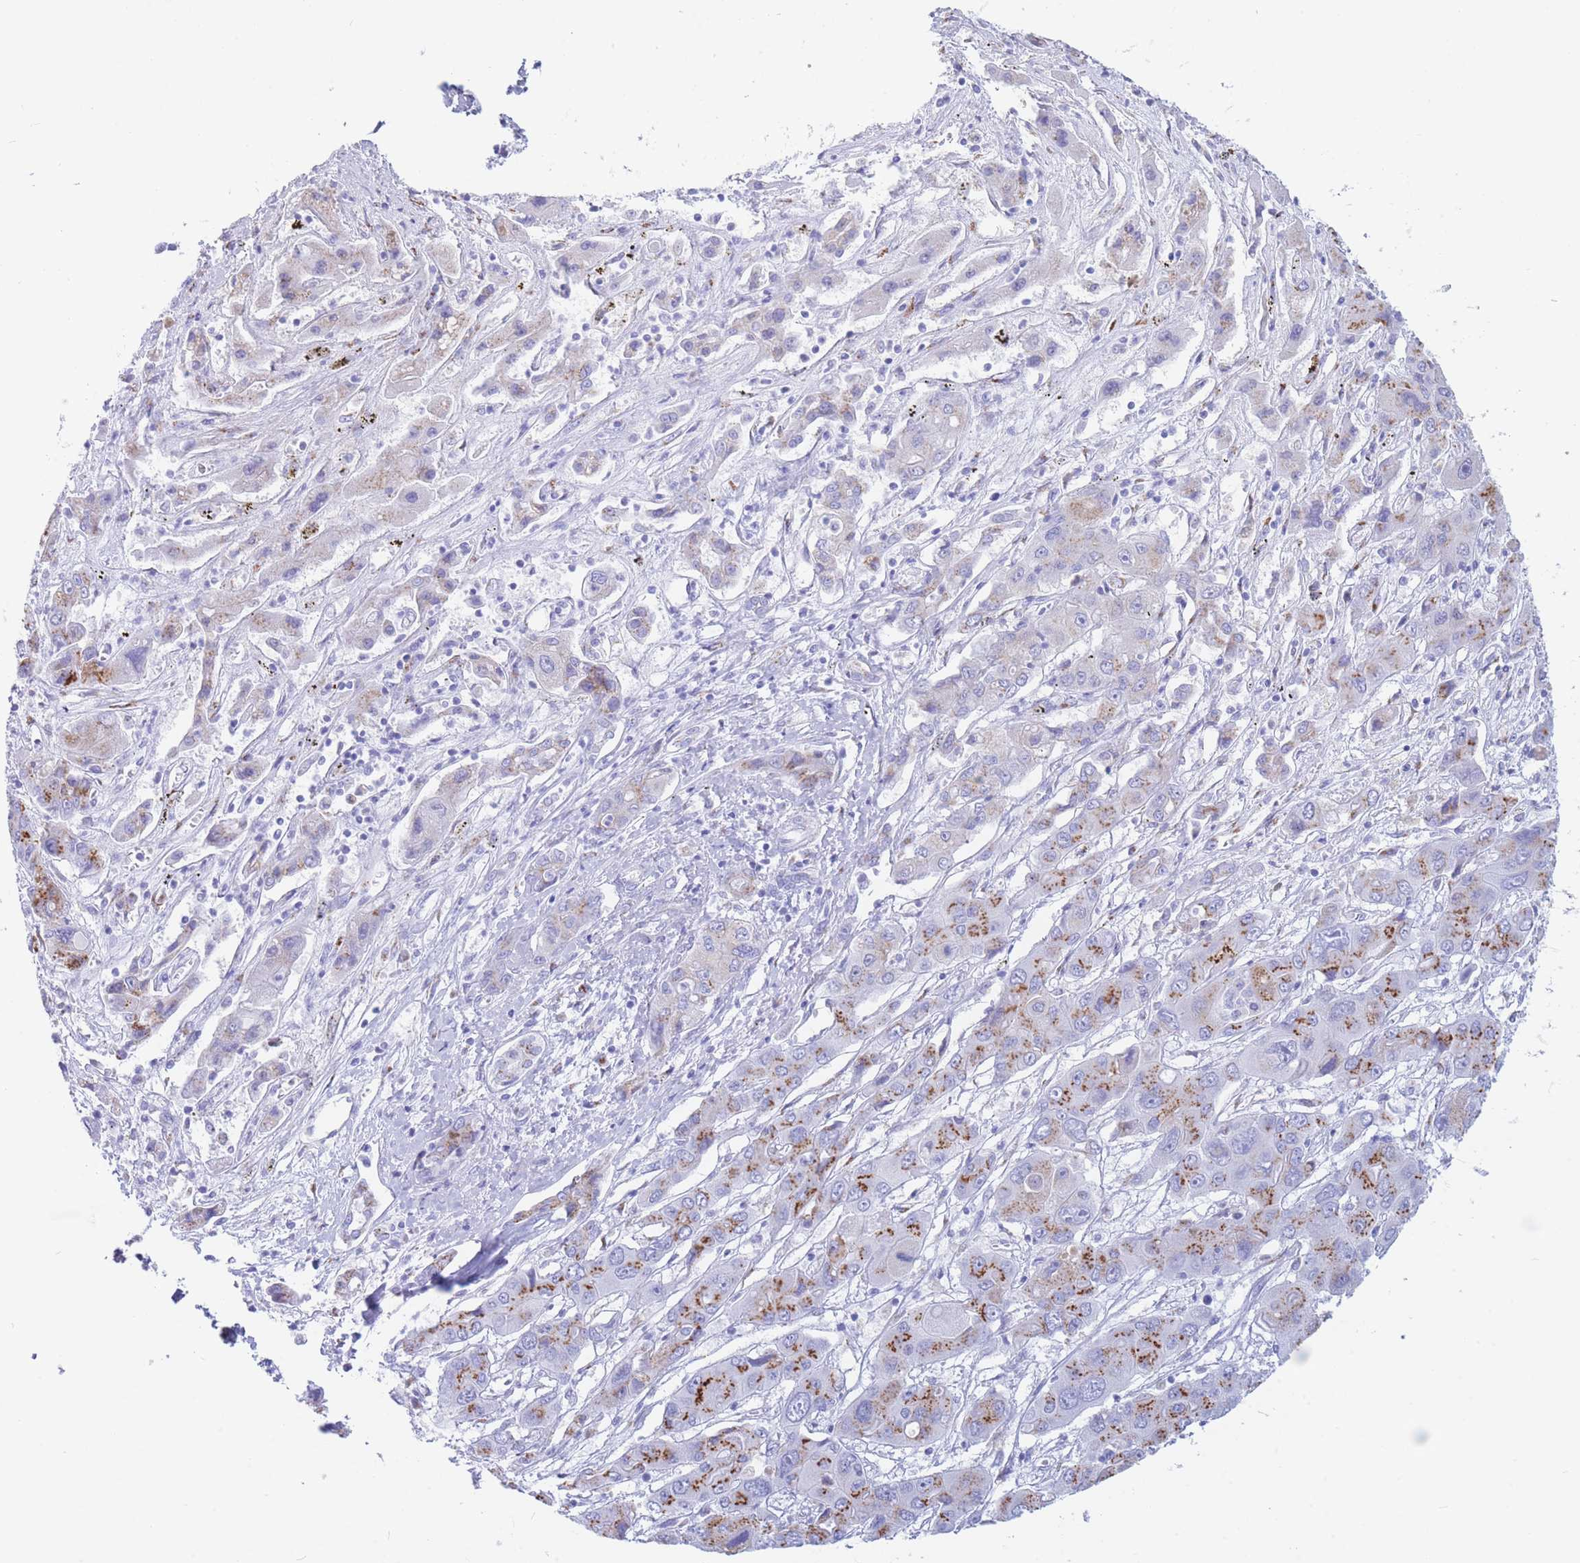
{"staining": {"intensity": "strong", "quantity": "25%-75%", "location": "cytoplasmic/membranous"}, "tissue": "liver cancer", "cell_type": "Tumor cells", "image_type": "cancer", "snomed": [{"axis": "morphology", "description": "Cholangiocarcinoma"}, {"axis": "topography", "description": "Liver"}], "caption": "Brown immunohistochemical staining in liver cholangiocarcinoma demonstrates strong cytoplasmic/membranous expression in approximately 25%-75% of tumor cells. The protein of interest is stained brown, and the nuclei are stained in blue (DAB IHC with brightfield microscopy, high magnification).", "gene": "FAM3C", "patient": {"sex": "male", "age": 67}}